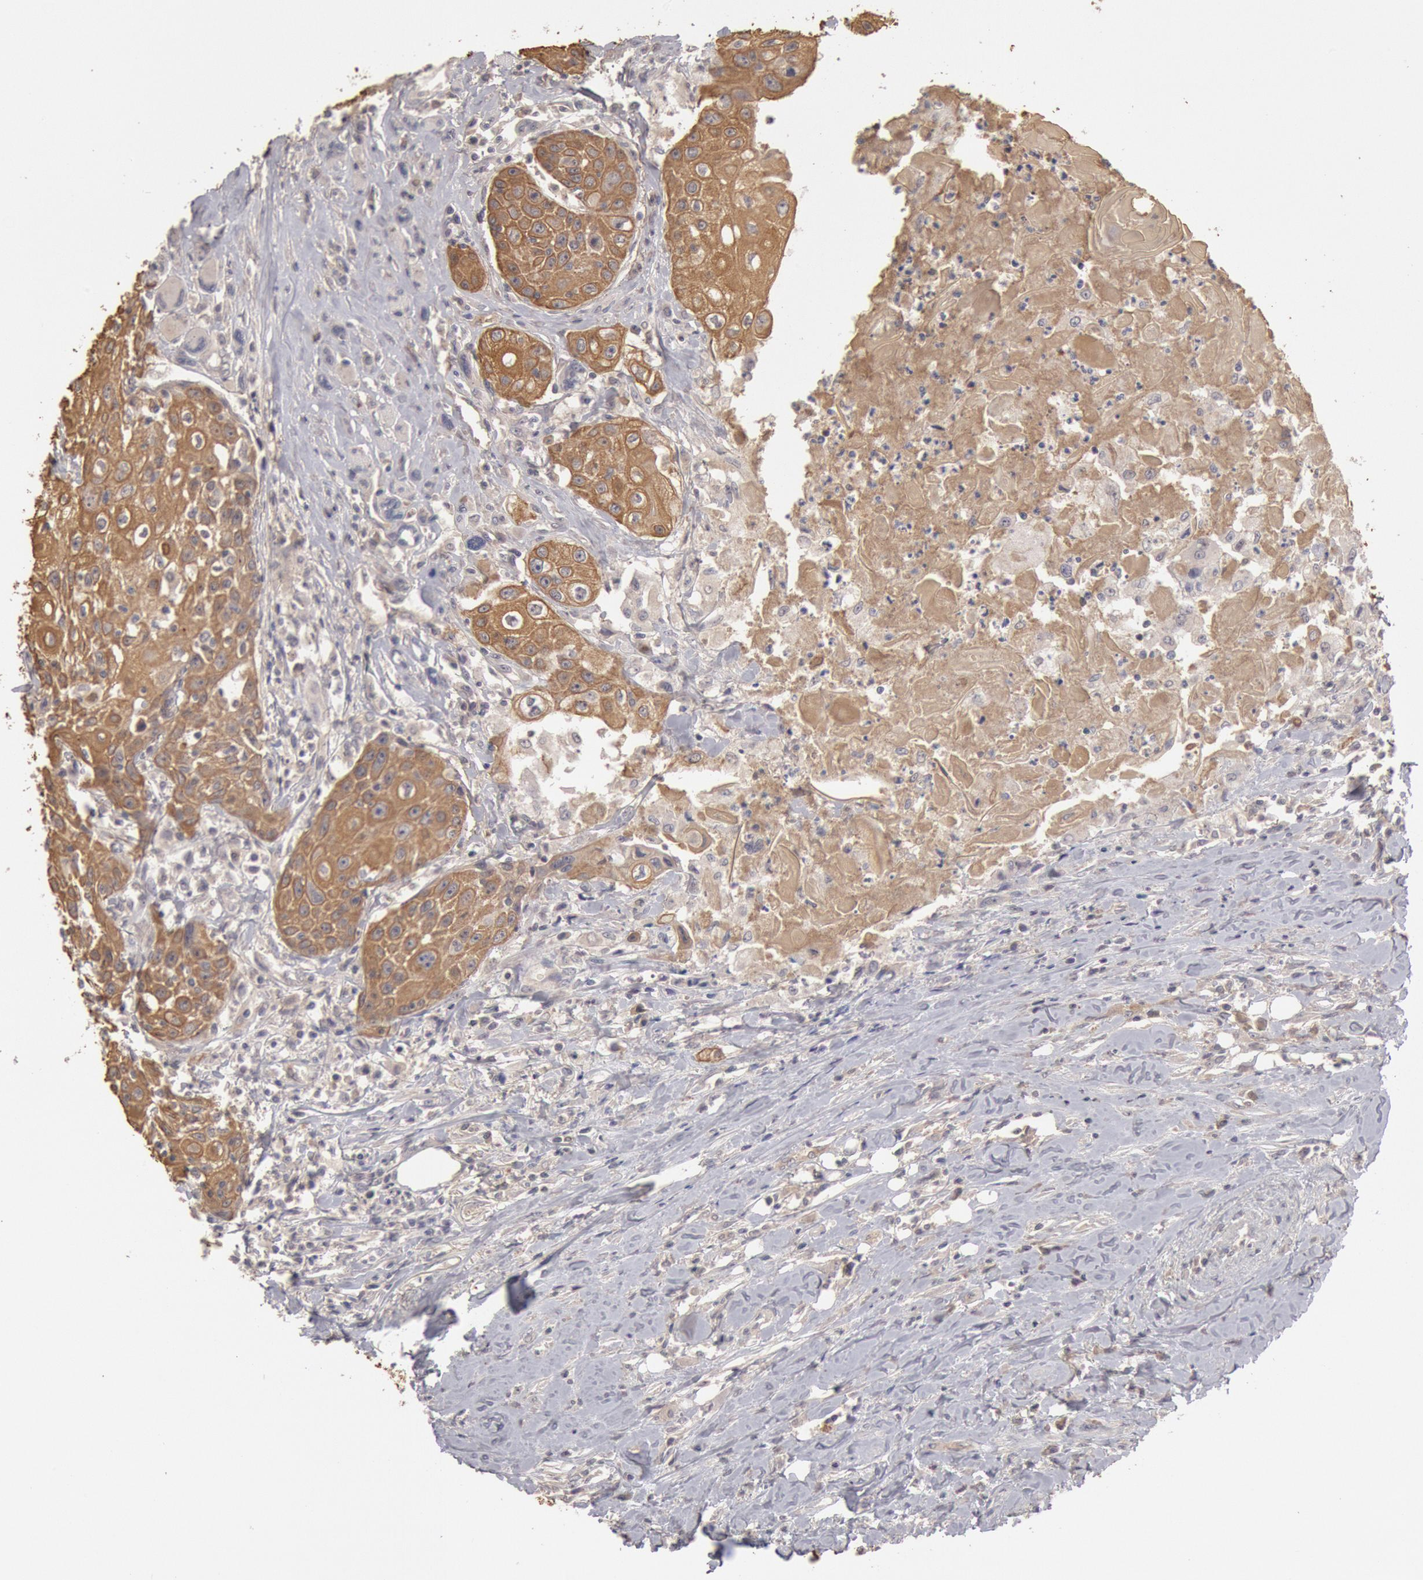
{"staining": {"intensity": "moderate", "quantity": ">75%", "location": "cytoplasmic/membranous"}, "tissue": "head and neck cancer", "cell_type": "Tumor cells", "image_type": "cancer", "snomed": [{"axis": "morphology", "description": "Squamous cell carcinoma, NOS"}, {"axis": "topography", "description": "Oral tissue"}, {"axis": "topography", "description": "Head-Neck"}], "caption": "Head and neck cancer stained with immunohistochemistry demonstrates moderate cytoplasmic/membranous staining in about >75% of tumor cells.", "gene": "ZFP36L1", "patient": {"sex": "female", "age": 82}}